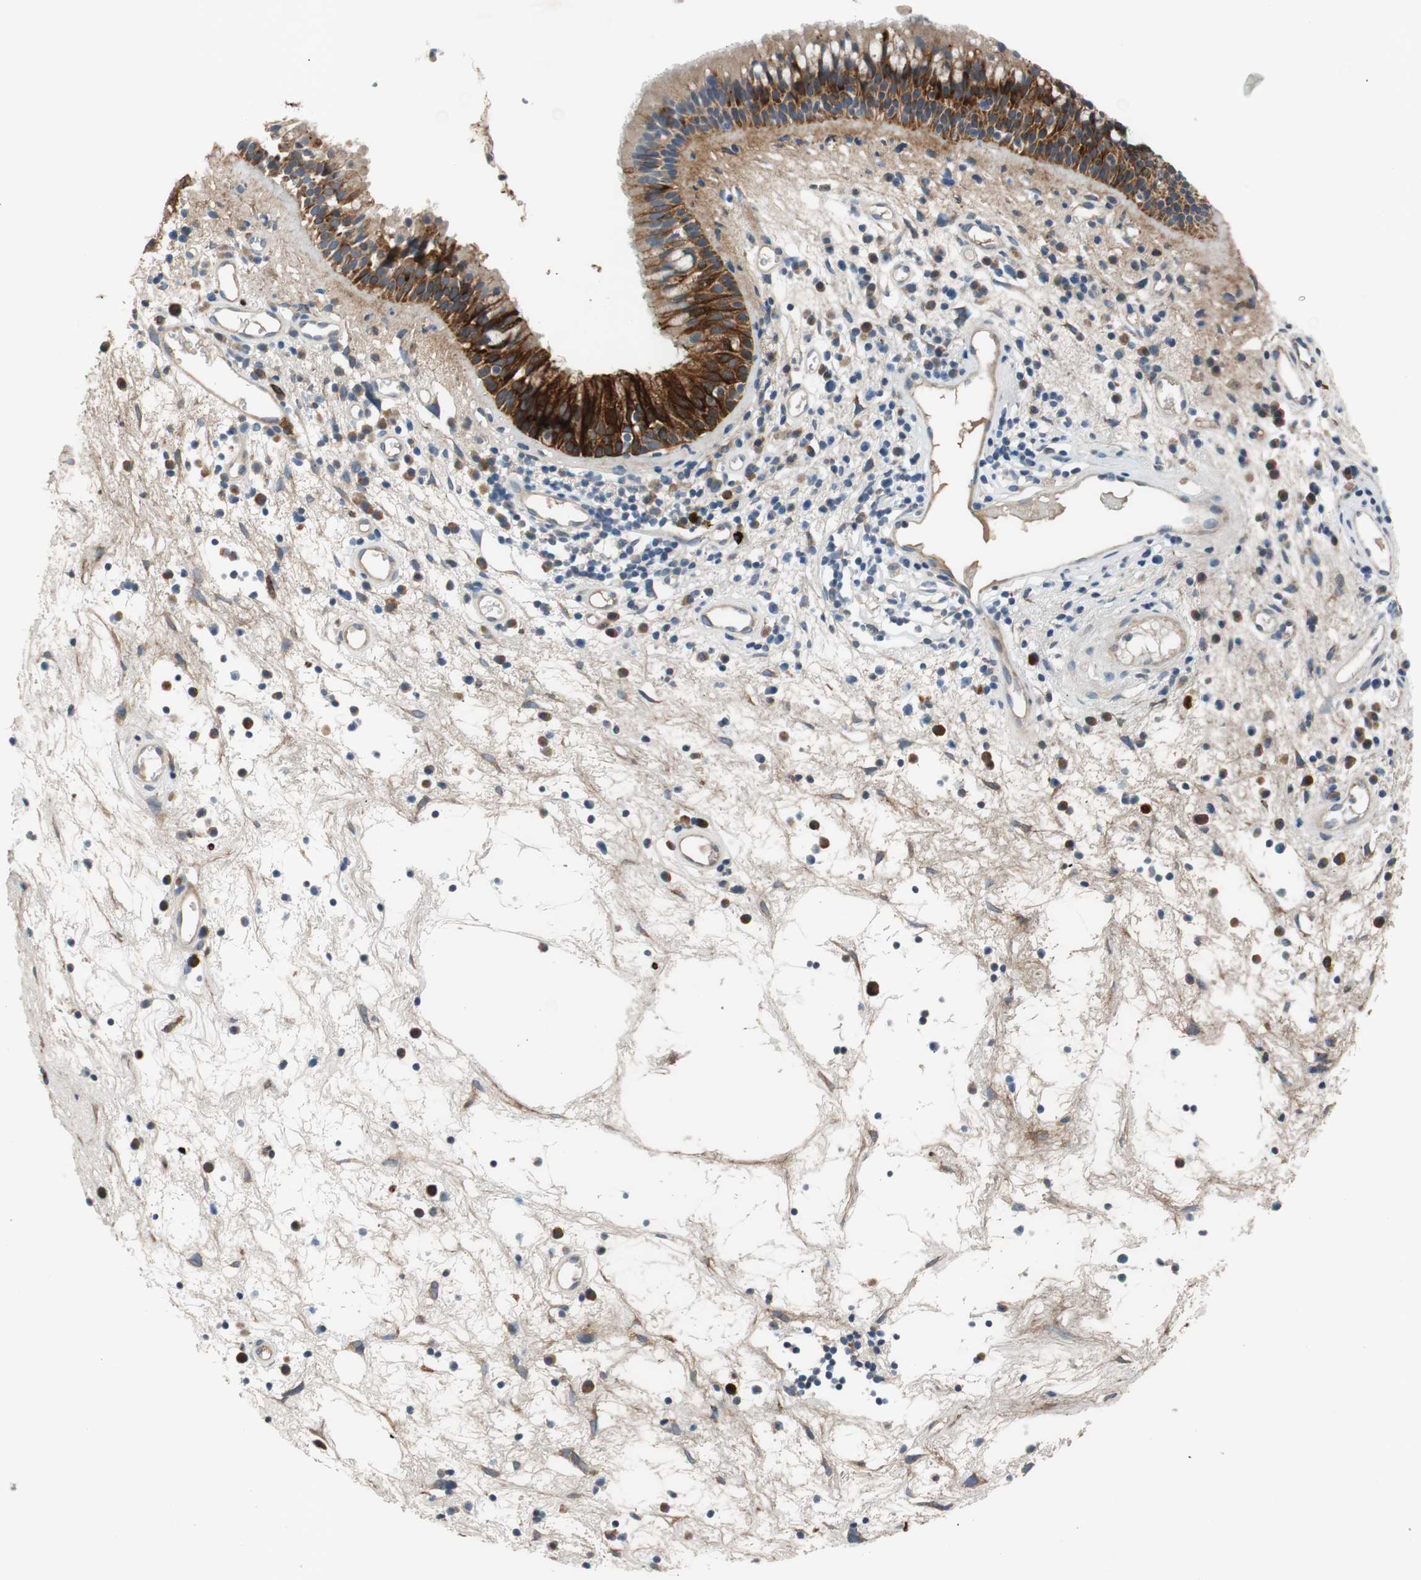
{"staining": {"intensity": "moderate", "quantity": "25%-75%", "location": "cytoplasmic/membranous"}, "tissue": "nasopharynx", "cell_type": "Respiratory epithelial cells", "image_type": "normal", "snomed": [{"axis": "morphology", "description": "Normal tissue, NOS"}, {"axis": "morphology", "description": "Inflammation, NOS"}, {"axis": "topography", "description": "Nasopharynx"}], "caption": "Benign nasopharynx shows moderate cytoplasmic/membranous staining in approximately 25%-75% of respiratory epithelial cells.", "gene": "COL12A1", "patient": {"sex": "male", "age": 48}}